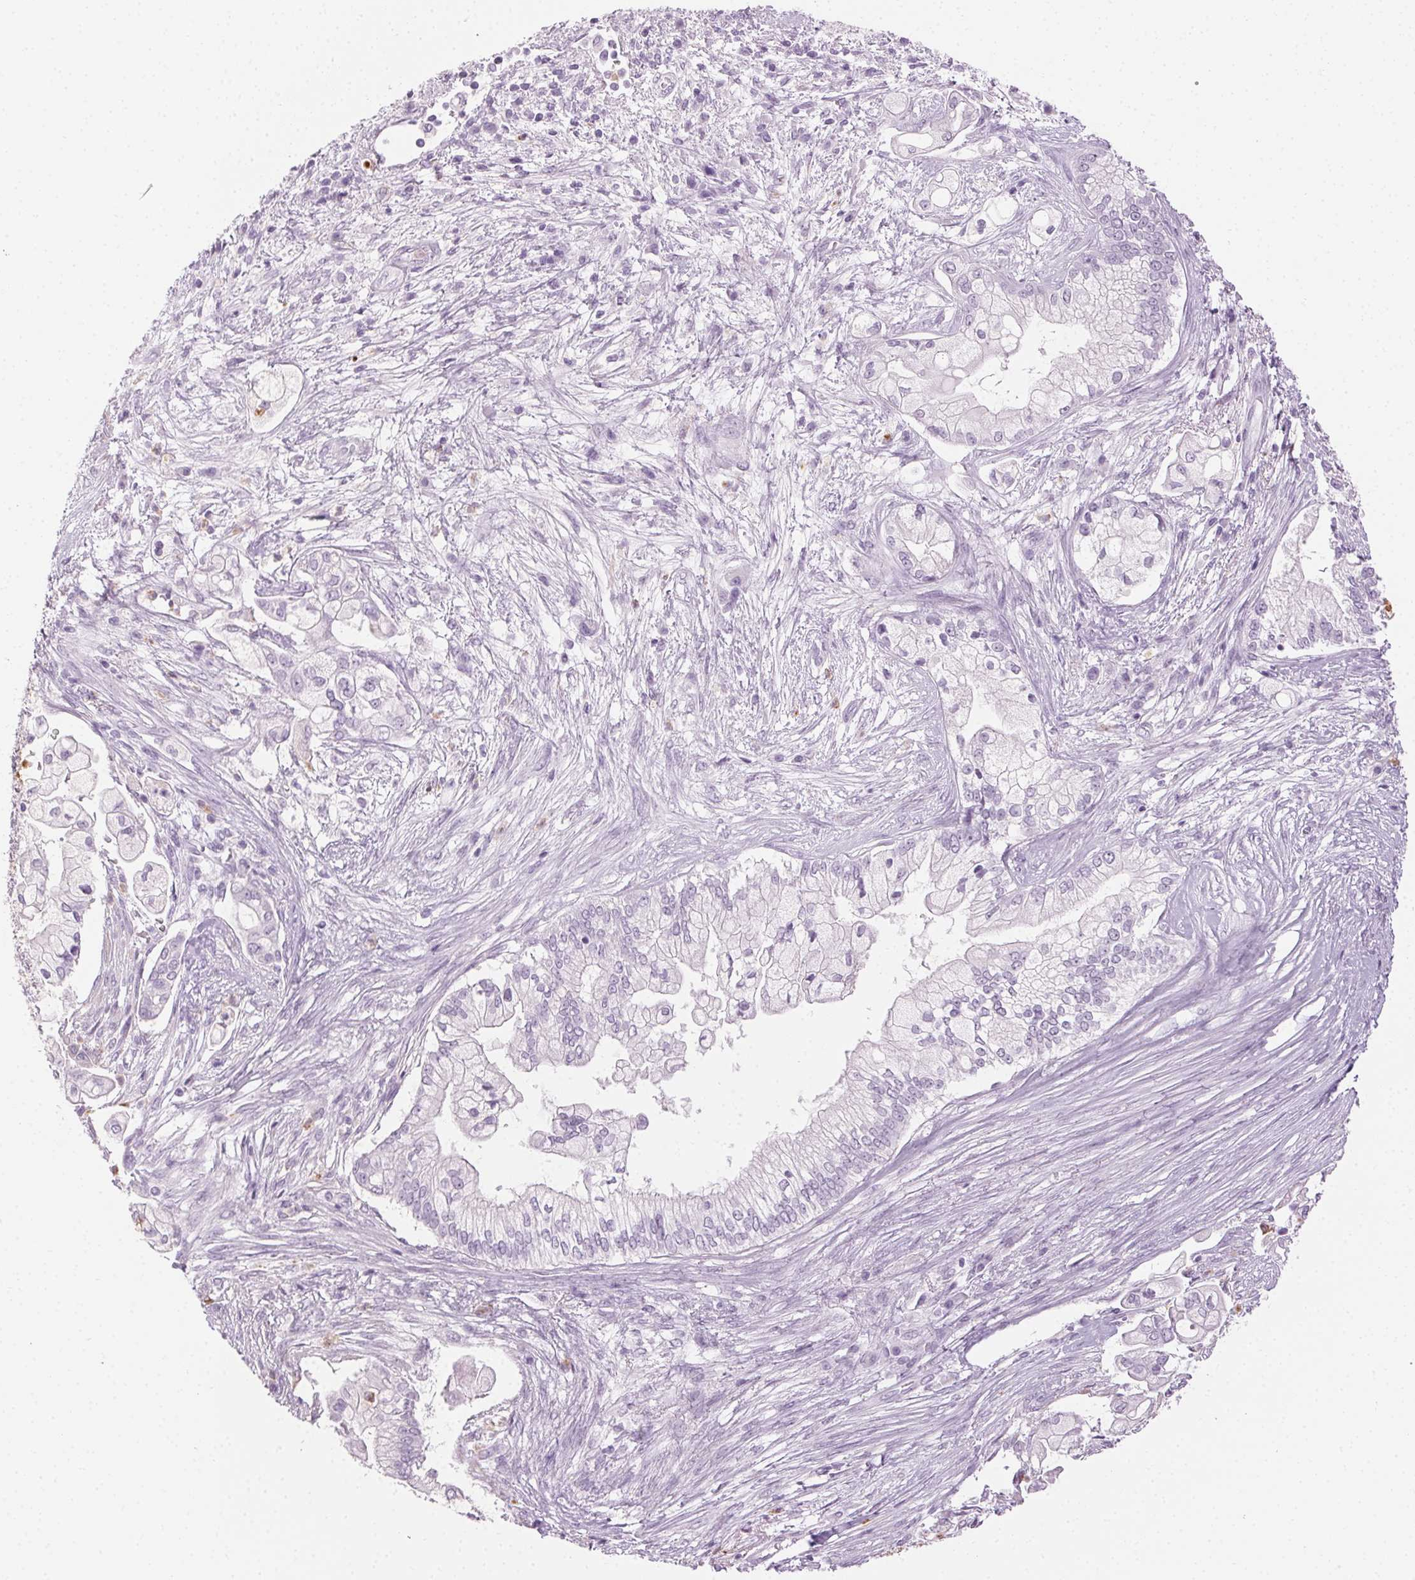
{"staining": {"intensity": "negative", "quantity": "none", "location": "none"}, "tissue": "pancreatic cancer", "cell_type": "Tumor cells", "image_type": "cancer", "snomed": [{"axis": "morphology", "description": "Adenocarcinoma, NOS"}, {"axis": "topography", "description": "Pancreas"}], "caption": "Immunohistochemical staining of pancreatic cancer displays no significant expression in tumor cells. The staining is performed using DAB (3,3'-diaminobenzidine) brown chromogen with nuclei counter-stained in using hematoxylin.", "gene": "MPO", "patient": {"sex": "female", "age": 69}}